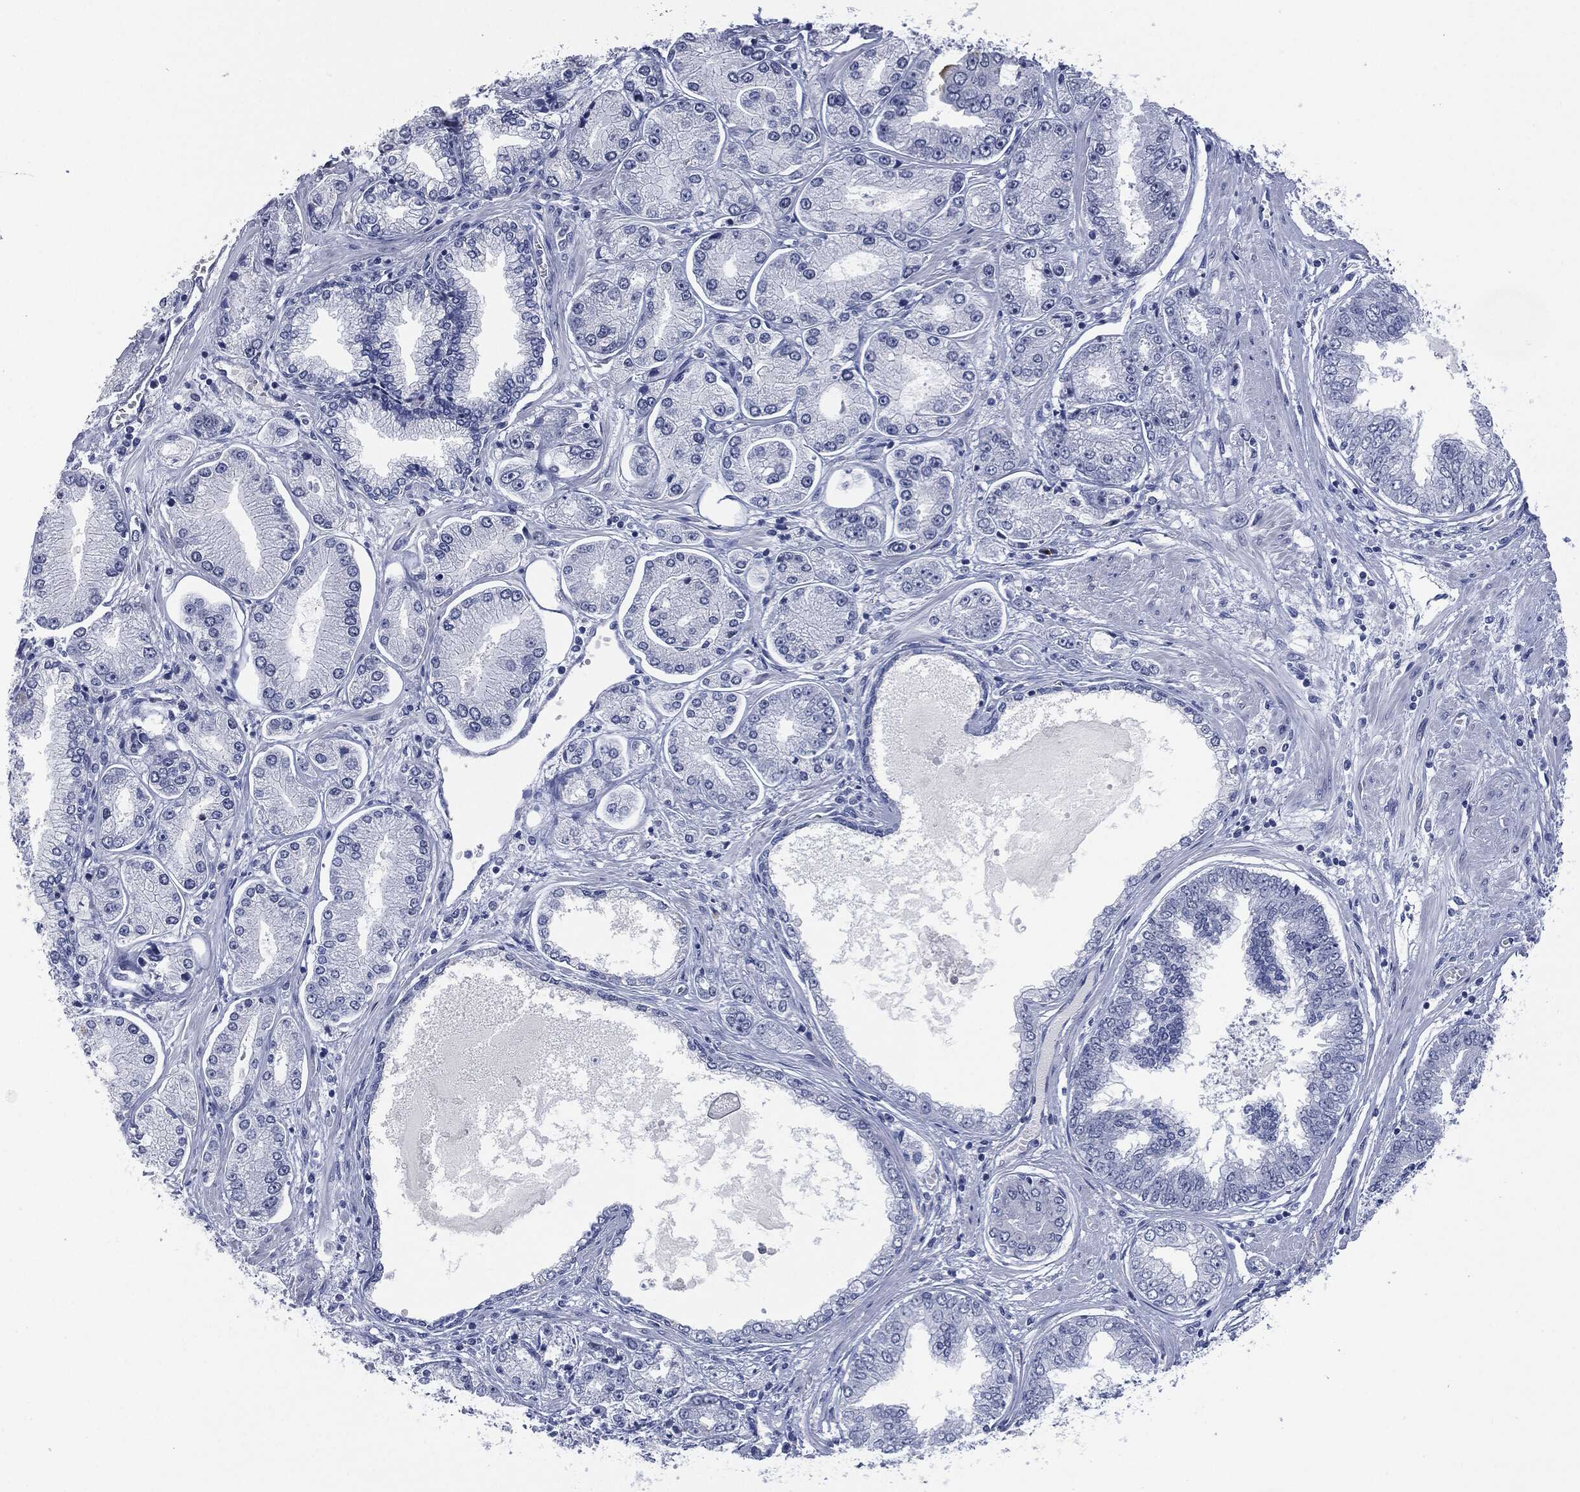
{"staining": {"intensity": "negative", "quantity": "none", "location": "none"}, "tissue": "prostate cancer", "cell_type": "Tumor cells", "image_type": "cancer", "snomed": [{"axis": "morphology", "description": "Adenocarcinoma, Low grade"}, {"axis": "topography", "description": "Prostate"}], "caption": "DAB (3,3'-diaminobenzidine) immunohistochemical staining of human prostate adenocarcinoma (low-grade) shows no significant positivity in tumor cells. The staining was performed using DAB to visualize the protein expression in brown, while the nuclei were stained in blue with hematoxylin (Magnification: 20x).", "gene": "MUC16", "patient": {"sex": "male", "age": 72}}